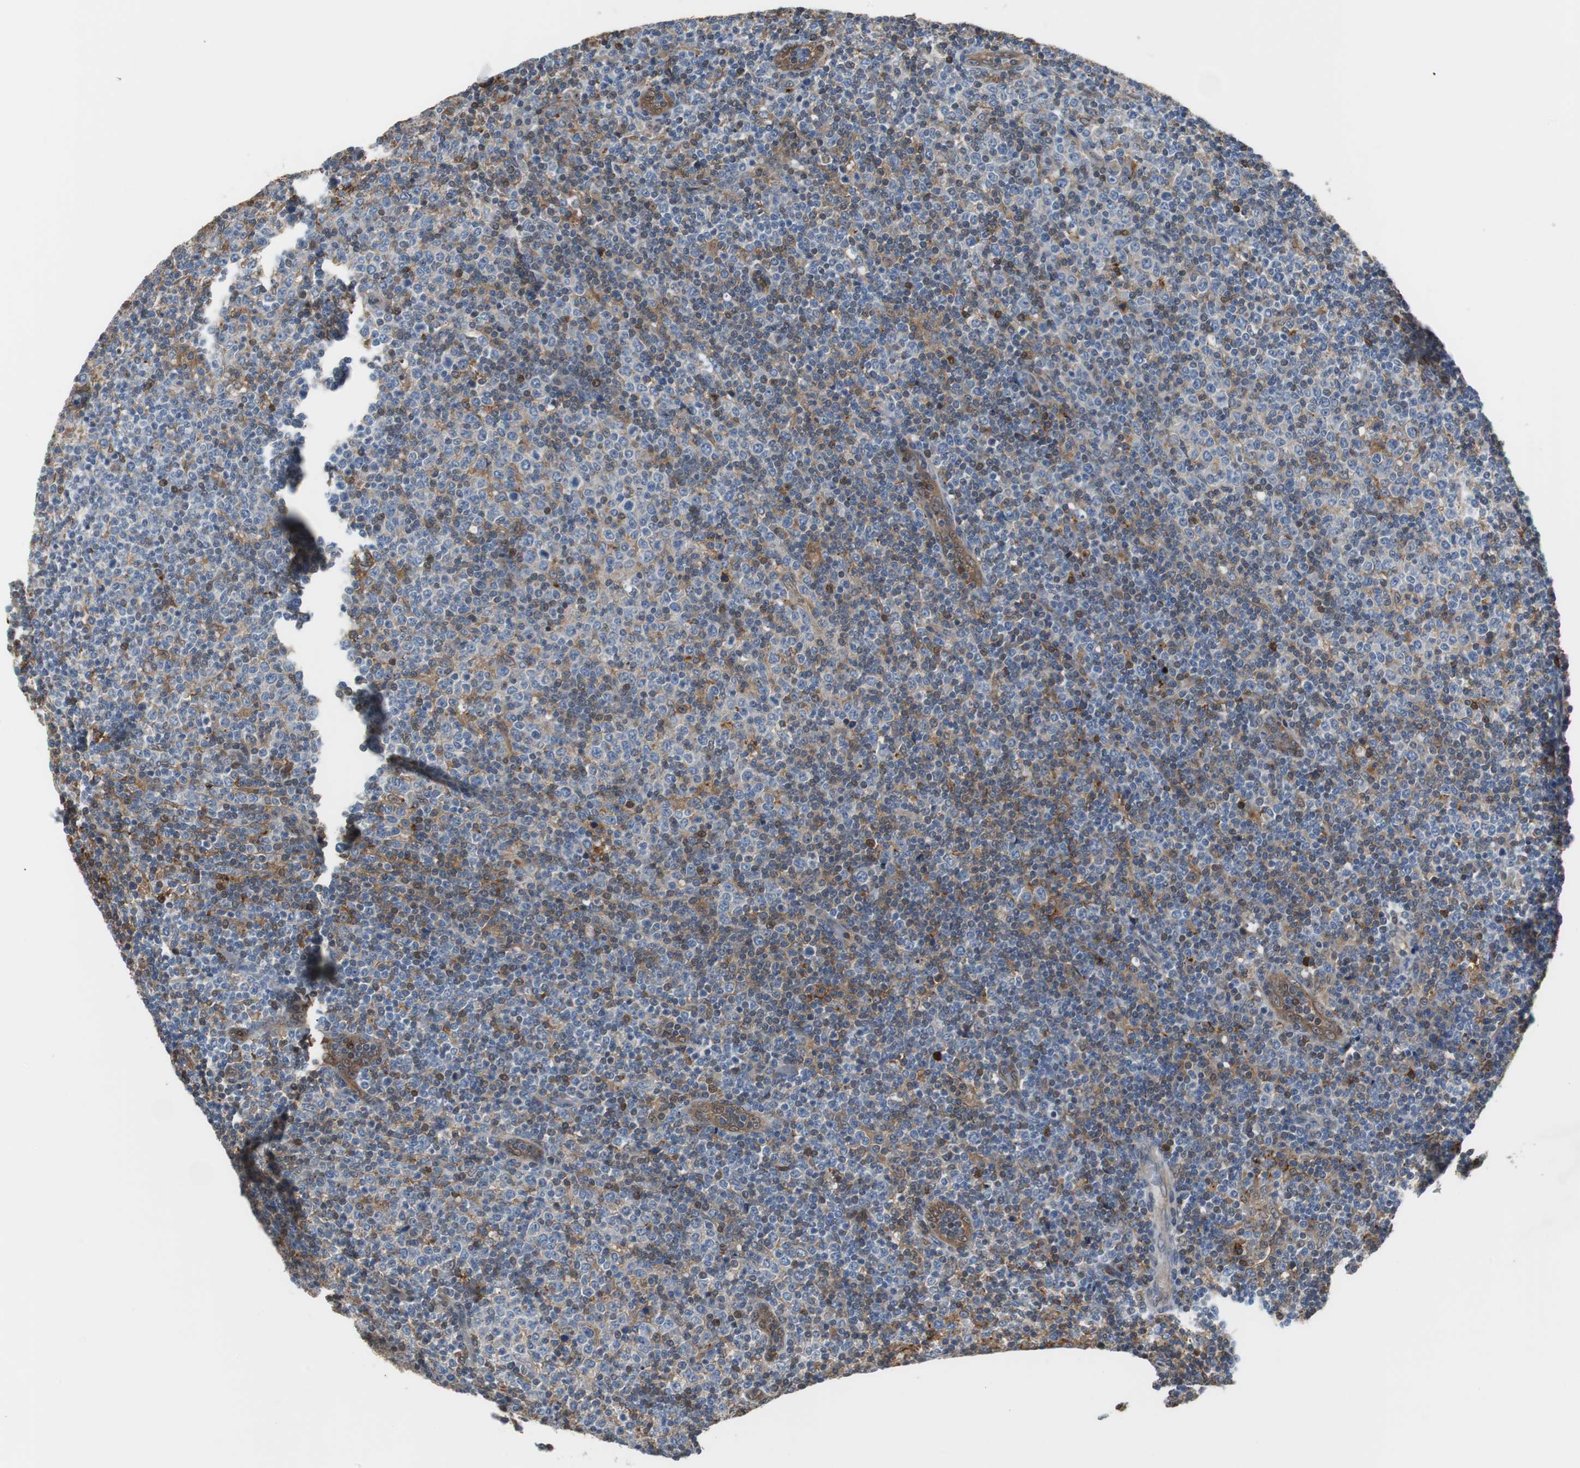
{"staining": {"intensity": "negative", "quantity": "none", "location": "none"}, "tissue": "lymphoma", "cell_type": "Tumor cells", "image_type": "cancer", "snomed": [{"axis": "morphology", "description": "Malignant lymphoma, non-Hodgkin's type, Low grade"}, {"axis": "topography", "description": "Lymph node"}], "caption": "DAB (3,3'-diaminobenzidine) immunohistochemical staining of lymphoma demonstrates no significant expression in tumor cells.", "gene": "ANXA4", "patient": {"sex": "male", "age": 70}}